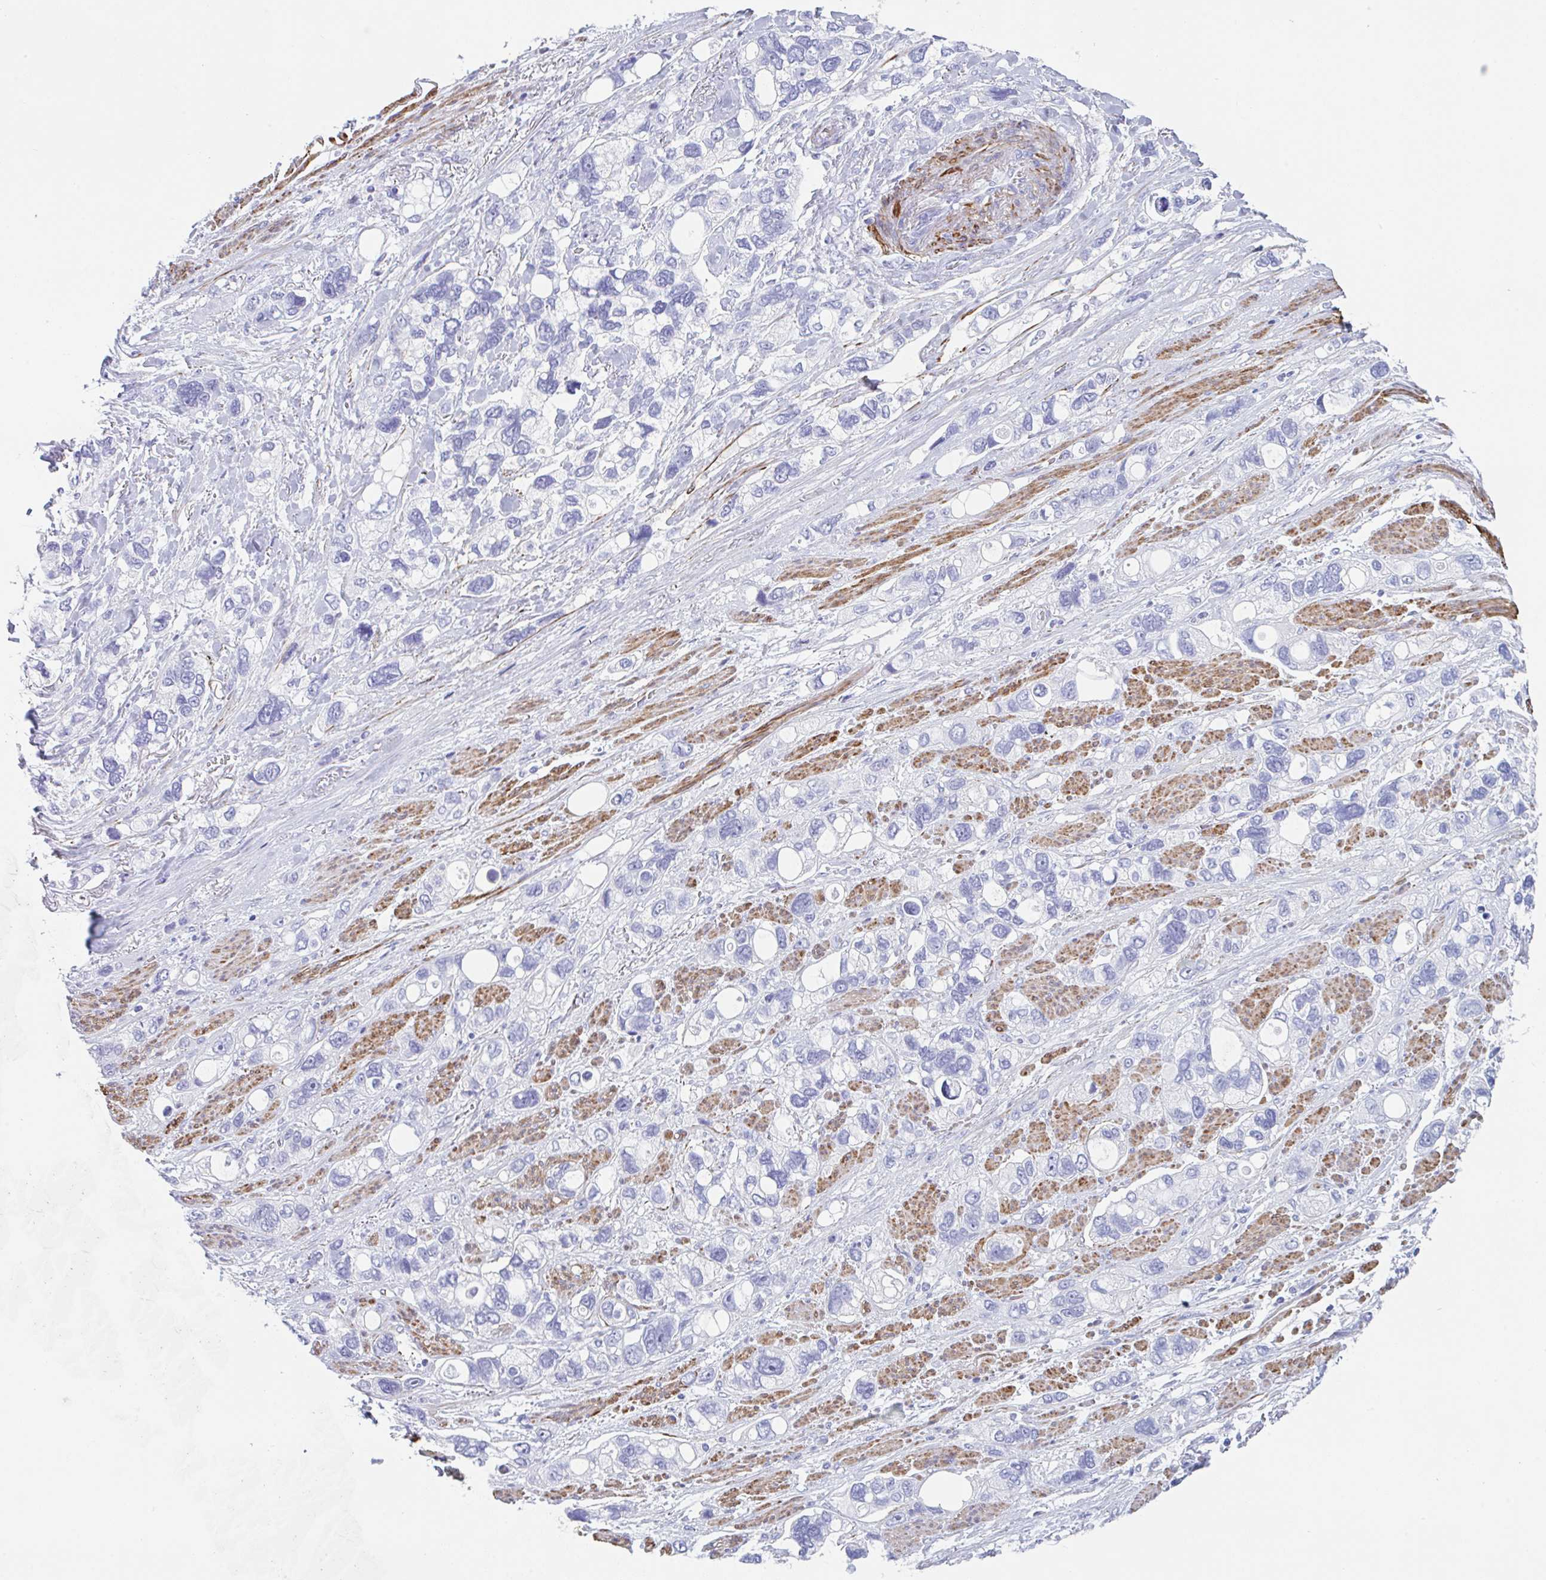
{"staining": {"intensity": "negative", "quantity": "none", "location": "none"}, "tissue": "stomach cancer", "cell_type": "Tumor cells", "image_type": "cancer", "snomed": [{"axis": "morphology", "description": "Adenocarcinoma, NOS"}, {"axis": "topography", "description": "Stomach, upper"}], "caption": "The histopathology image exhibits no staining of tumor cells in adenocarcinoma (stomach).", "gene": "TAS2R41", "patient": {"sex": "female", "age": 81}}